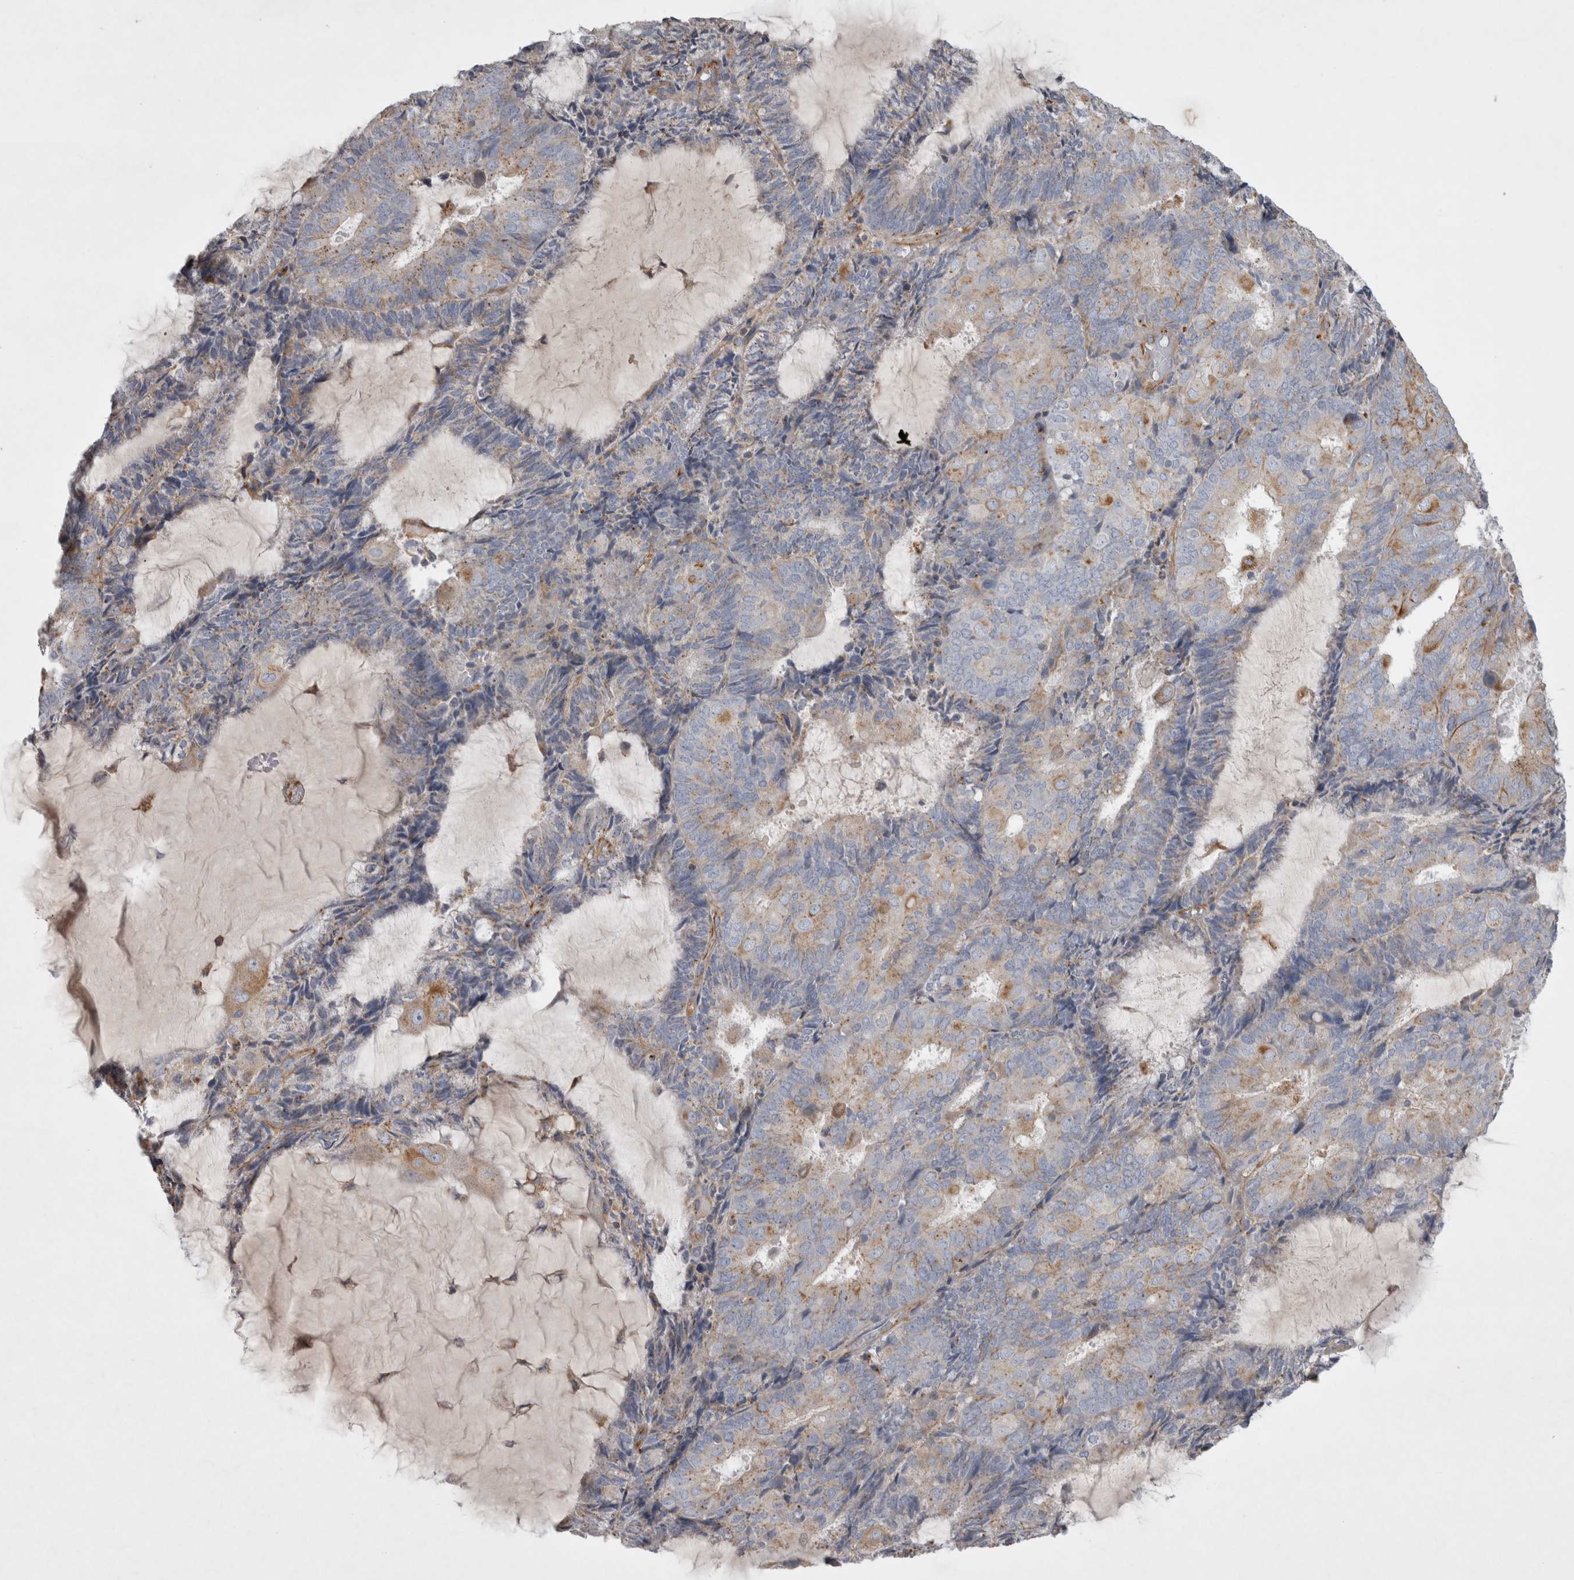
{"staining": {"intensity": "weak", "quantity": "25%-75%", "location": "cytoplasmic/membranous"}, "tissue": "endometrial cancer", "cell_type": "Tumor cells", "image_type": "cancer", "snomed": [{"axis": "morphology", "description": "Adenocarcinoma, NOS"}, {"axis": "topography", "description": "Endometrium"}], "caption": "Endometrial cancer stained with immunohistochemistry (IHC) displays weak cytoplasmic/membranous positivity in approximately 25%-75% of tumor cells. Nuclei are stained in blue.", "gene": "STRADB", "patient": {"sex": "female", "age": 81}}